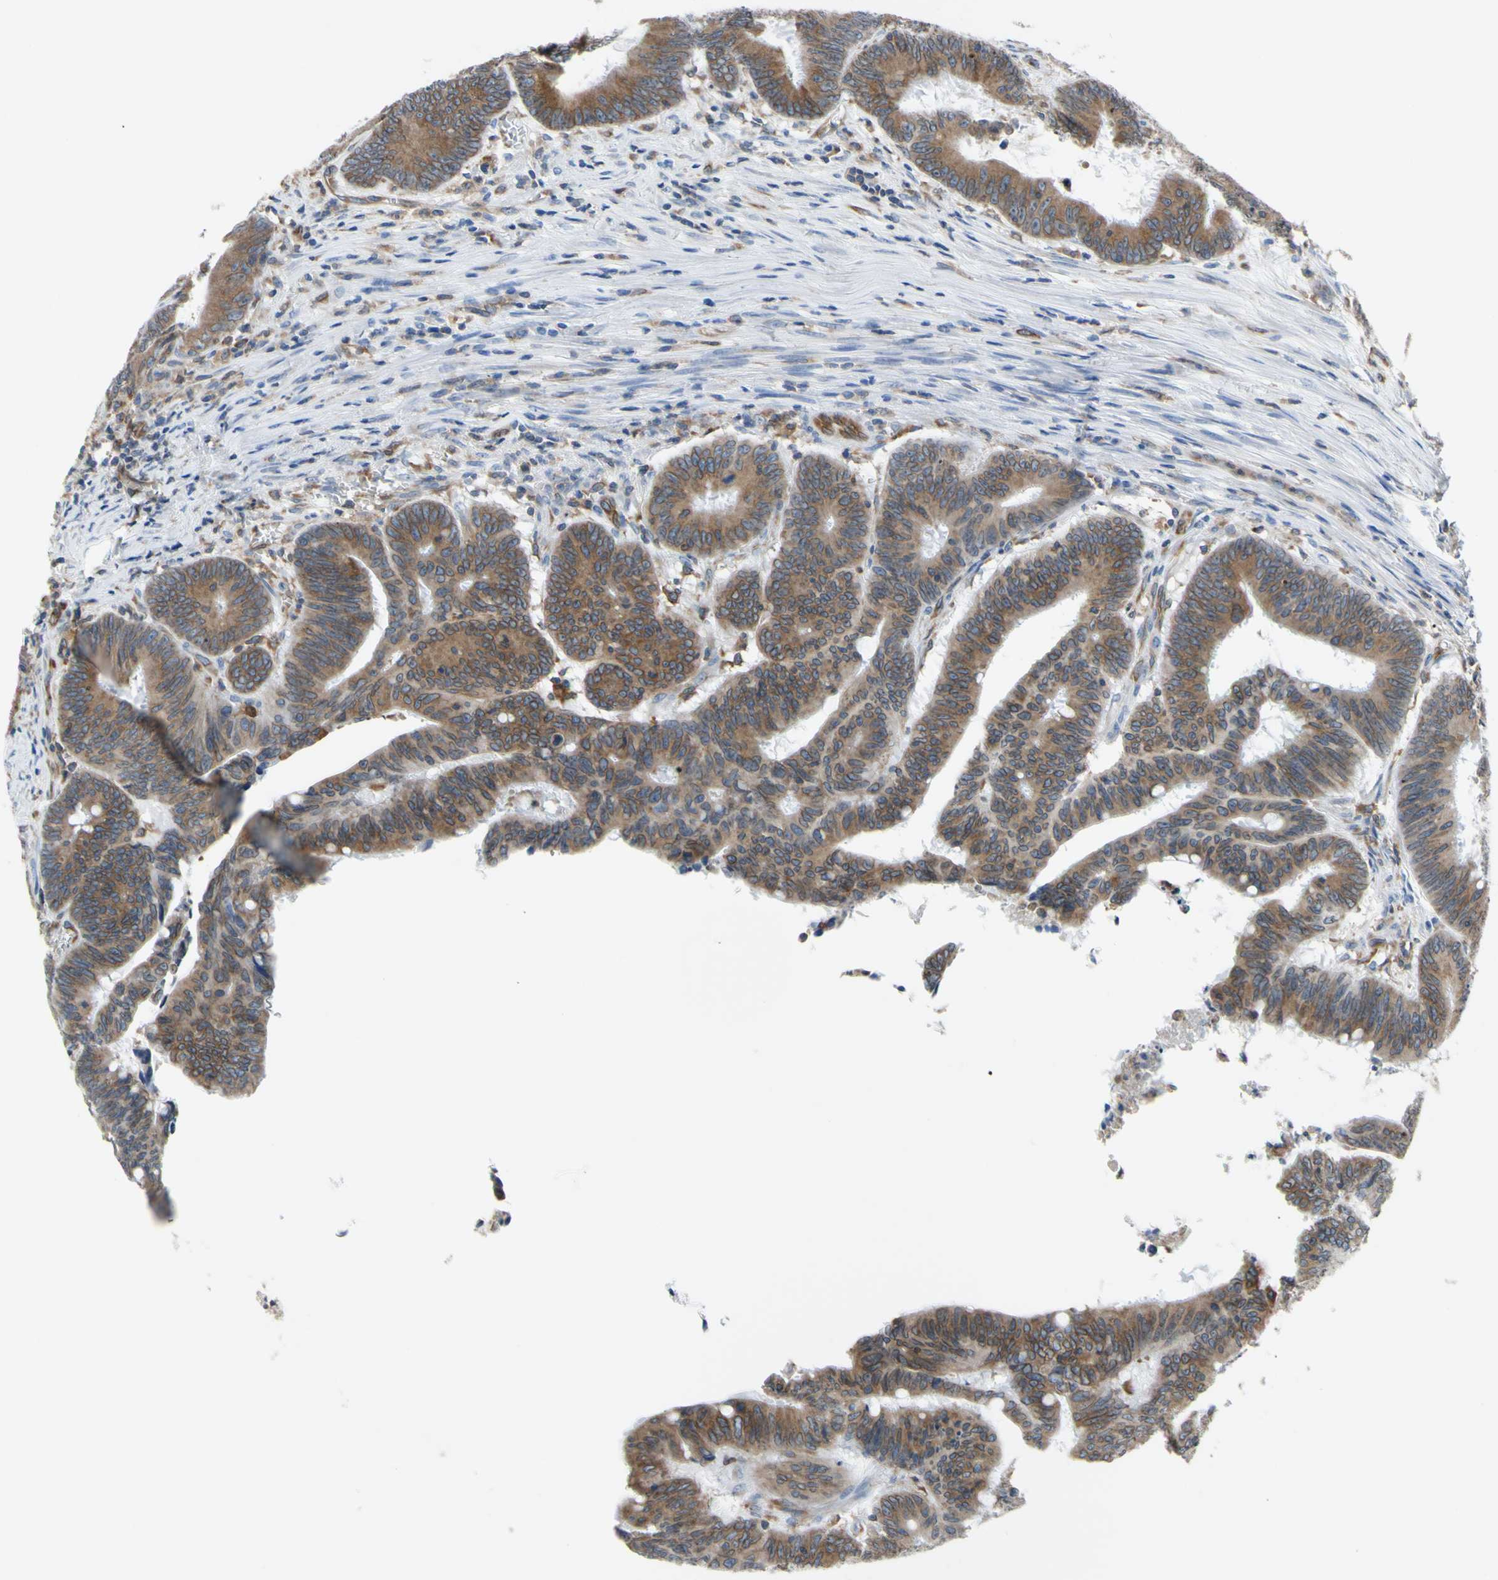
{"staining": {"intensity": "moderate", "quantity": ">75%", "location": "cytoplasmic/membranous"}, "tissue": "colorectal cancer", "cell_type": "Tumor cells", "image_type": "cancer", "snomed": [{"axis": "morphology", "description": "Adenocarcinoma, NOS"}, {"axis": "topography", "description": "Colon"}], "caption": "A histopathology image of adenocarcinoma (colorectal) stained for a protein demonstrates moderate cytoplasmic/membranous brown staining in tumor cells.", "gene": "MGST2", "patient": {"sex": "male", "age": 45}}